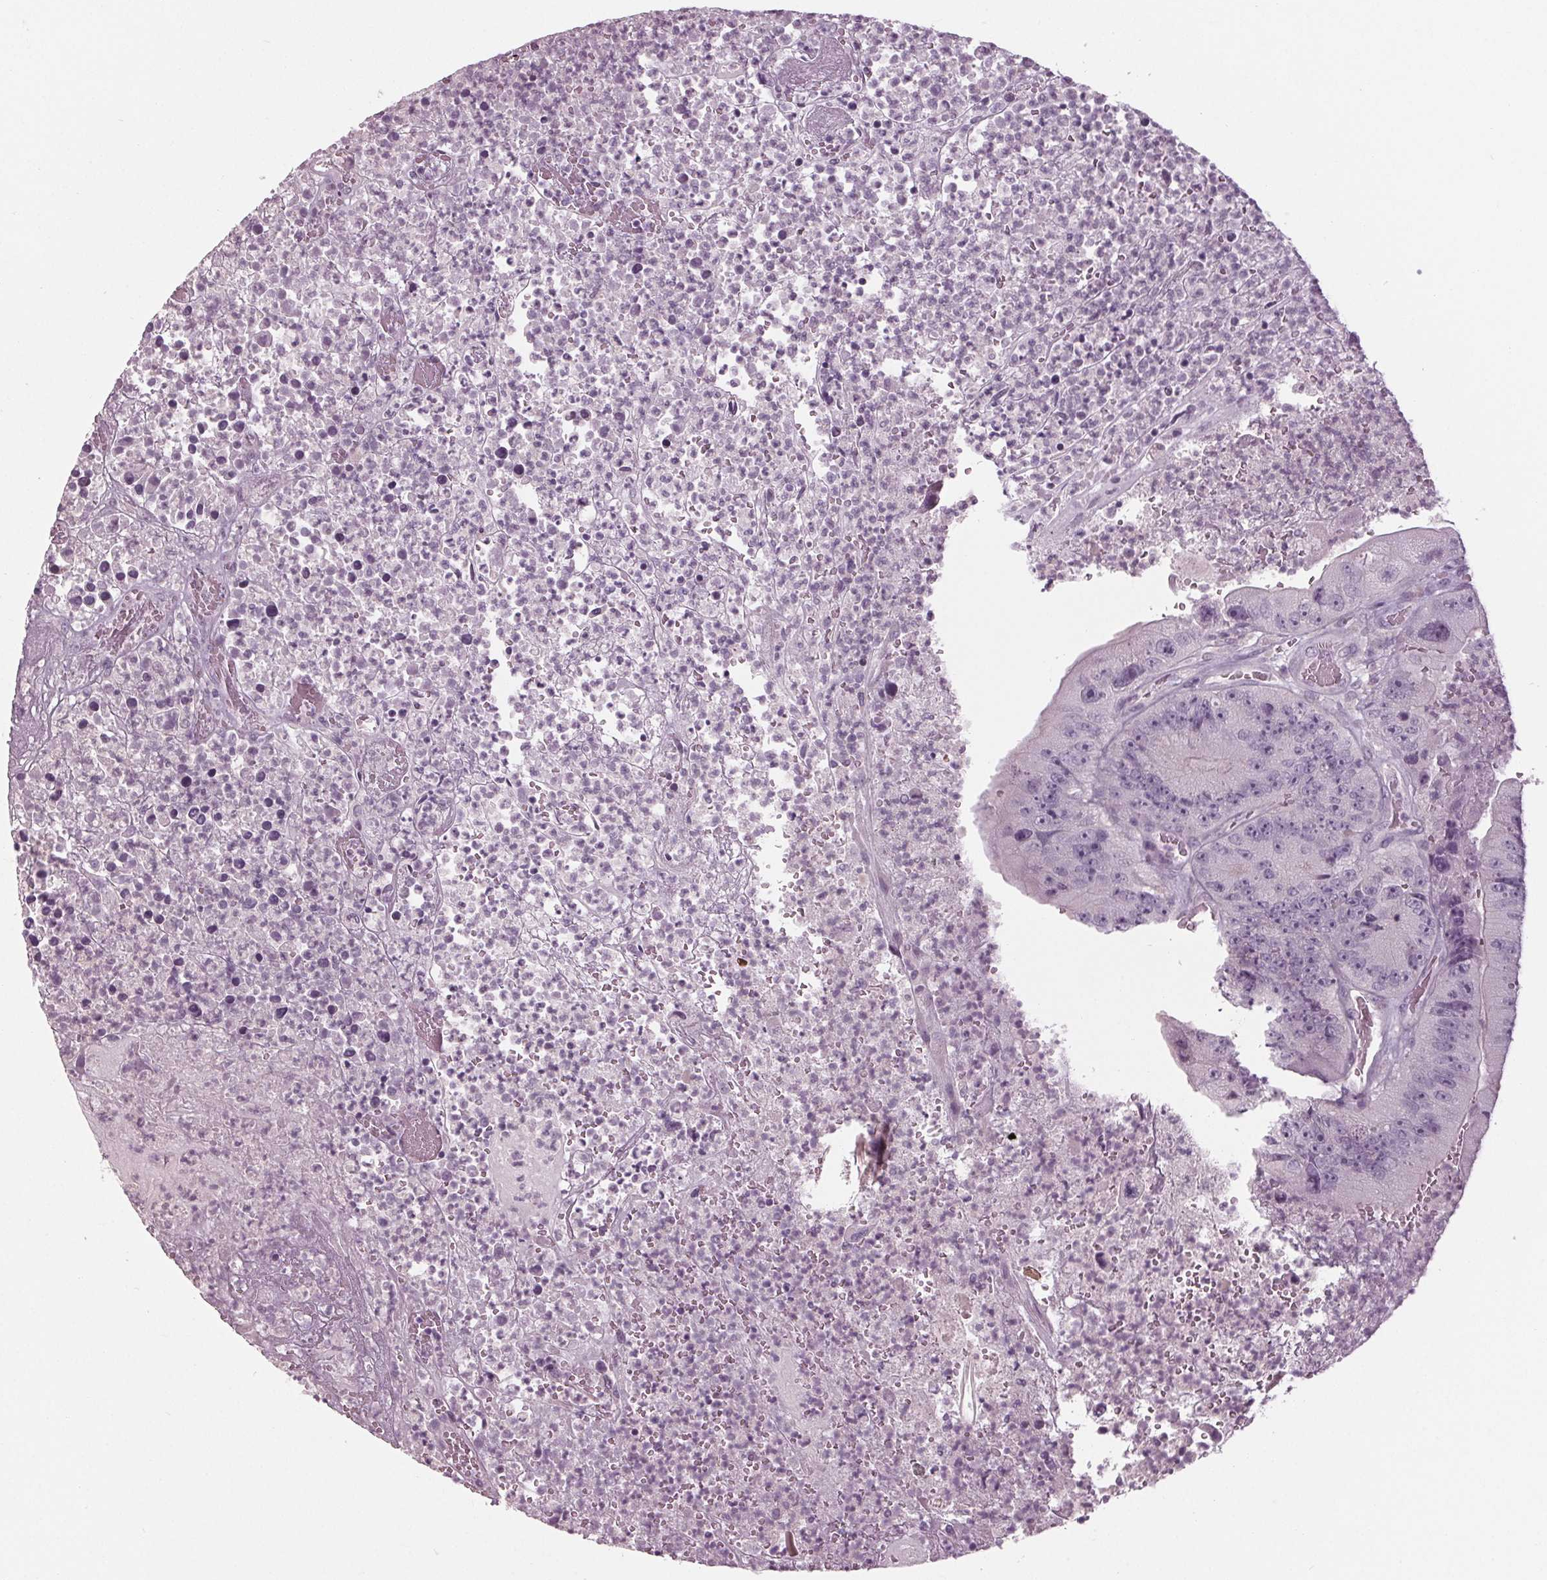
{"staining": {"intensity": "negative", "quantity": "none", "location": "none"}, "tissue": "colorectal cancer", "cell_type": "Tumor cells", "image_type": "cancer", "snomed": [{"axis": "morphology", "description": "Adenocarcinoma, NOS"}, {"axis": "topography", "description": "Colon"}], "caption": "Immunohistochemistry (IHC) photomicrograph of human colorectal cancer stained for a protein (brown), which reveals no expression in tumor cells.", "gene": "TNNC2", "patient": {"sex": "female", "age": 86}}